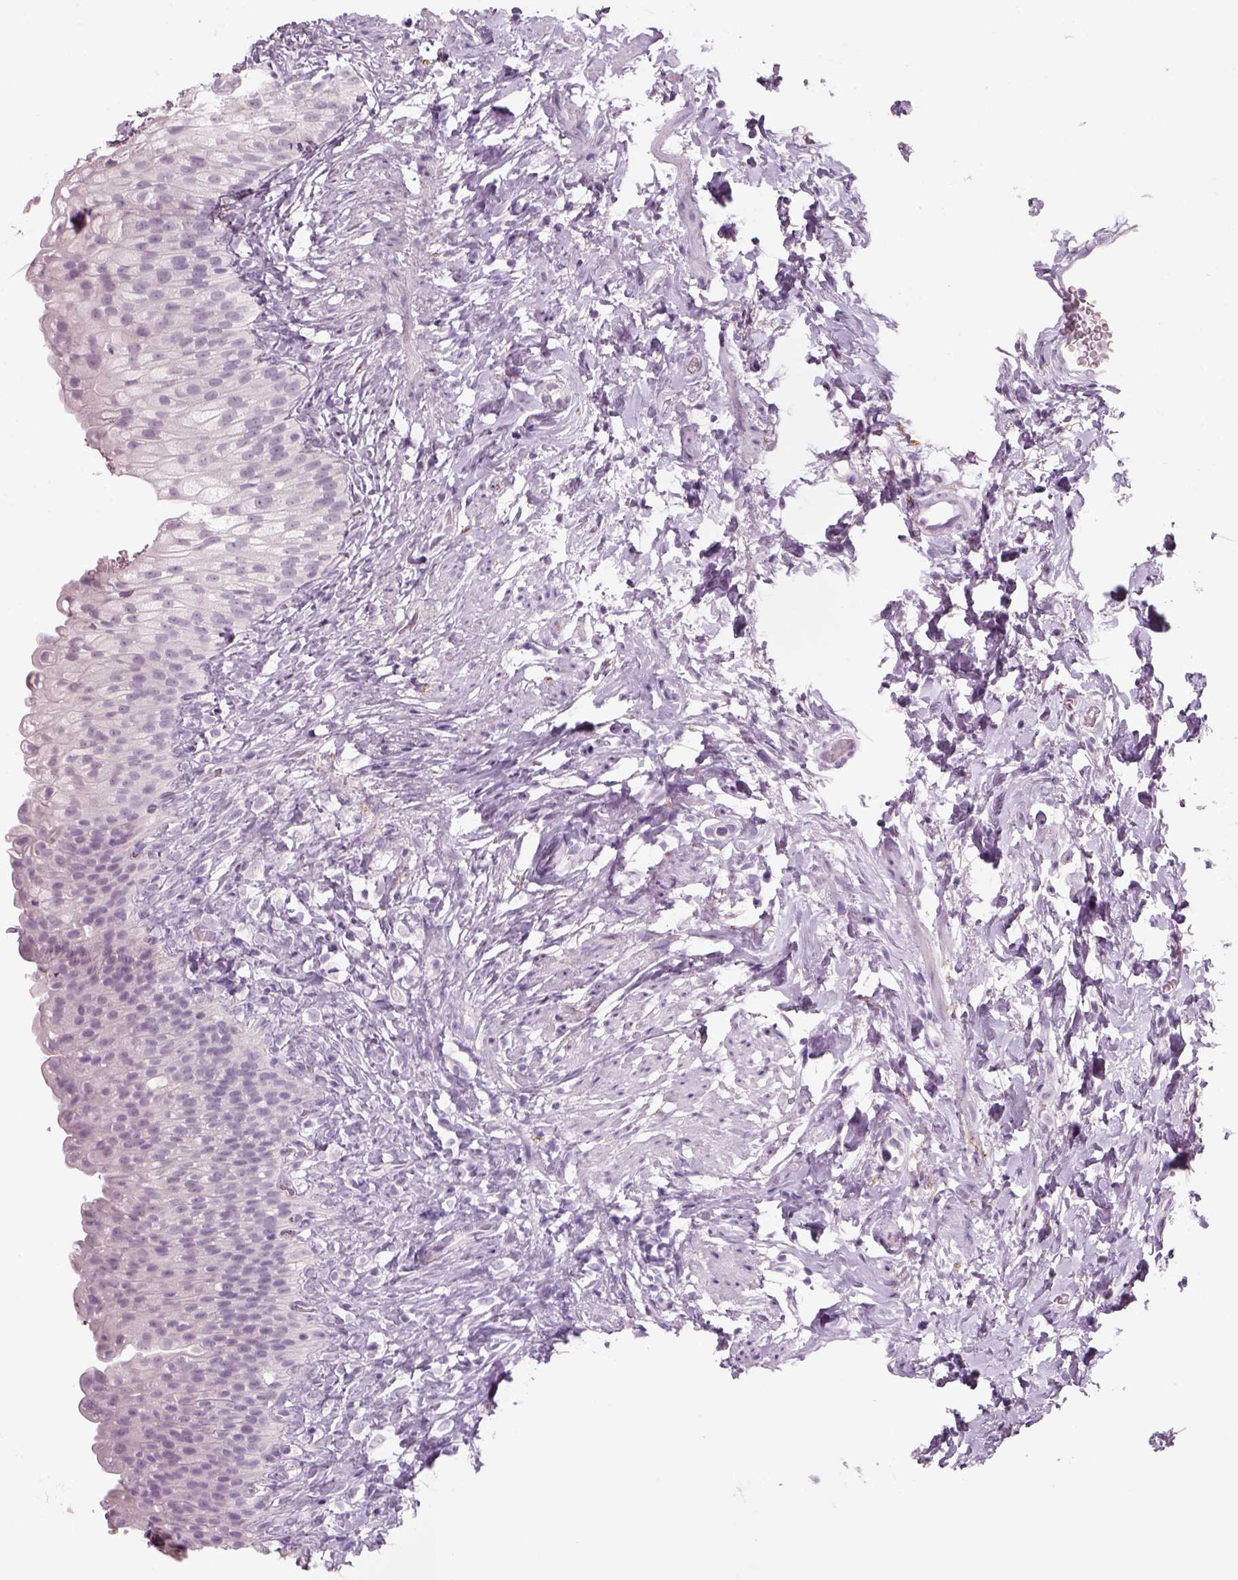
{"staining": {"intensity": "negative", "quantity": "none", "location": "none"}, "tissue": "urinary bladder", "cell_type": "Urothelial cells", "image_type": "normal", "snomed": [{"axis": "morphology", "description": "Normal tissue, NOS"}, {"axis": "topography", "description": "Urinary bladder"}], "caption": "Immunohistochemistry image of normal human urinary bladder stained for a protein (brown), which shows no staining in urothelial cells.", "gene": "SLC6A2", "patient": {"sex": "male", "age": 76}}